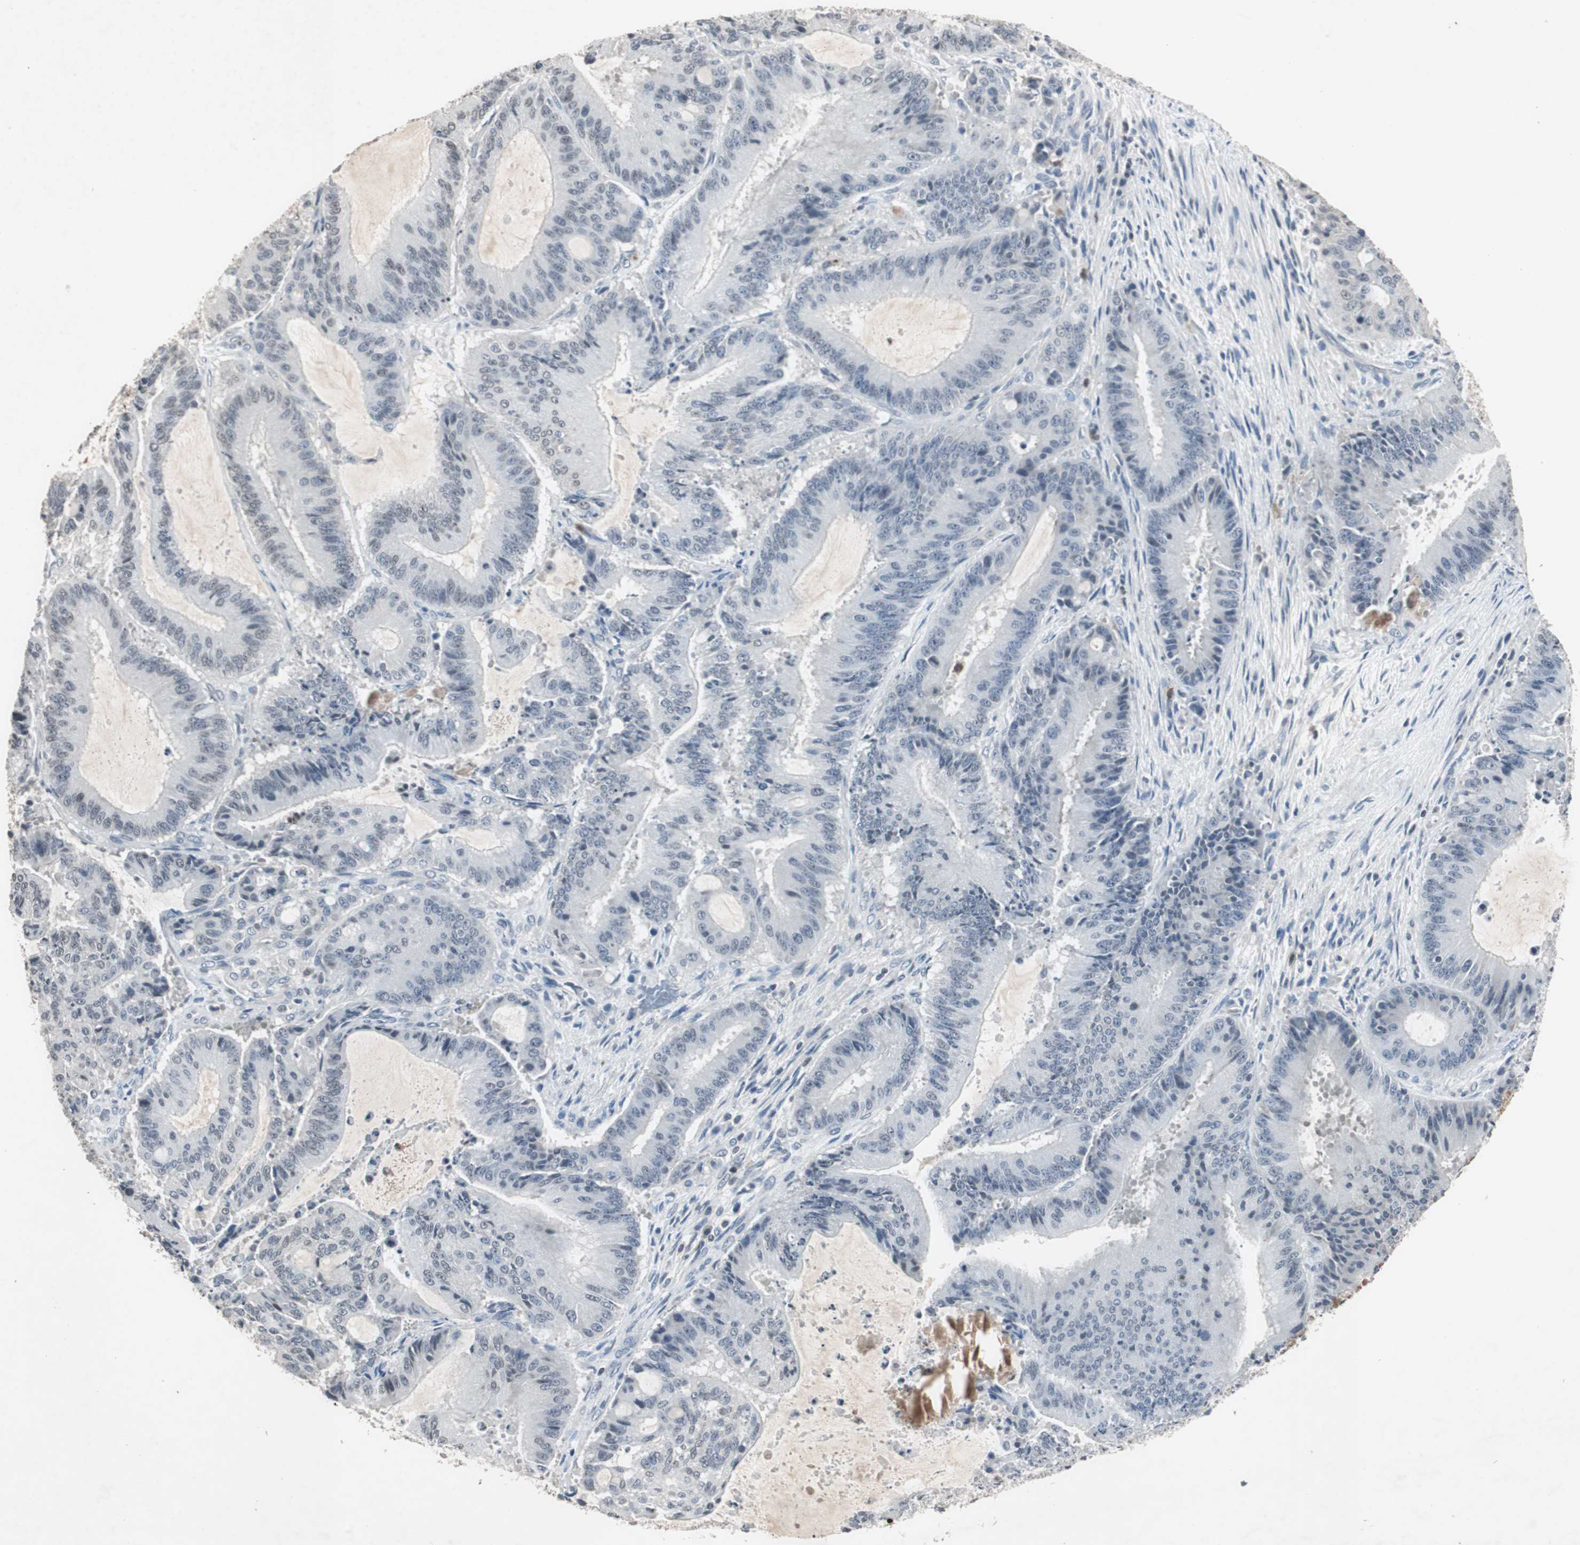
{"staining": {"intensity": "negative", "quantity": "none", "location": "none"}, "tissue": "liver cancer", "cell_type": "Tumor cells", "image_type": "cancer", "snomed": [{"axis": "morphology", "description": "Cholangiocarcinoma"}, {"axis": "topography", "description": "Liver"}], "caption": "This micrograph is of liver cancer stained with immunohistochemistry (IHC) to label a protein in brown with the nuclei are counter-stained blue. There is no positivity in tumor cells.", "gene": "ADNP2", "patient": {"sex": "female", "age": 73}}